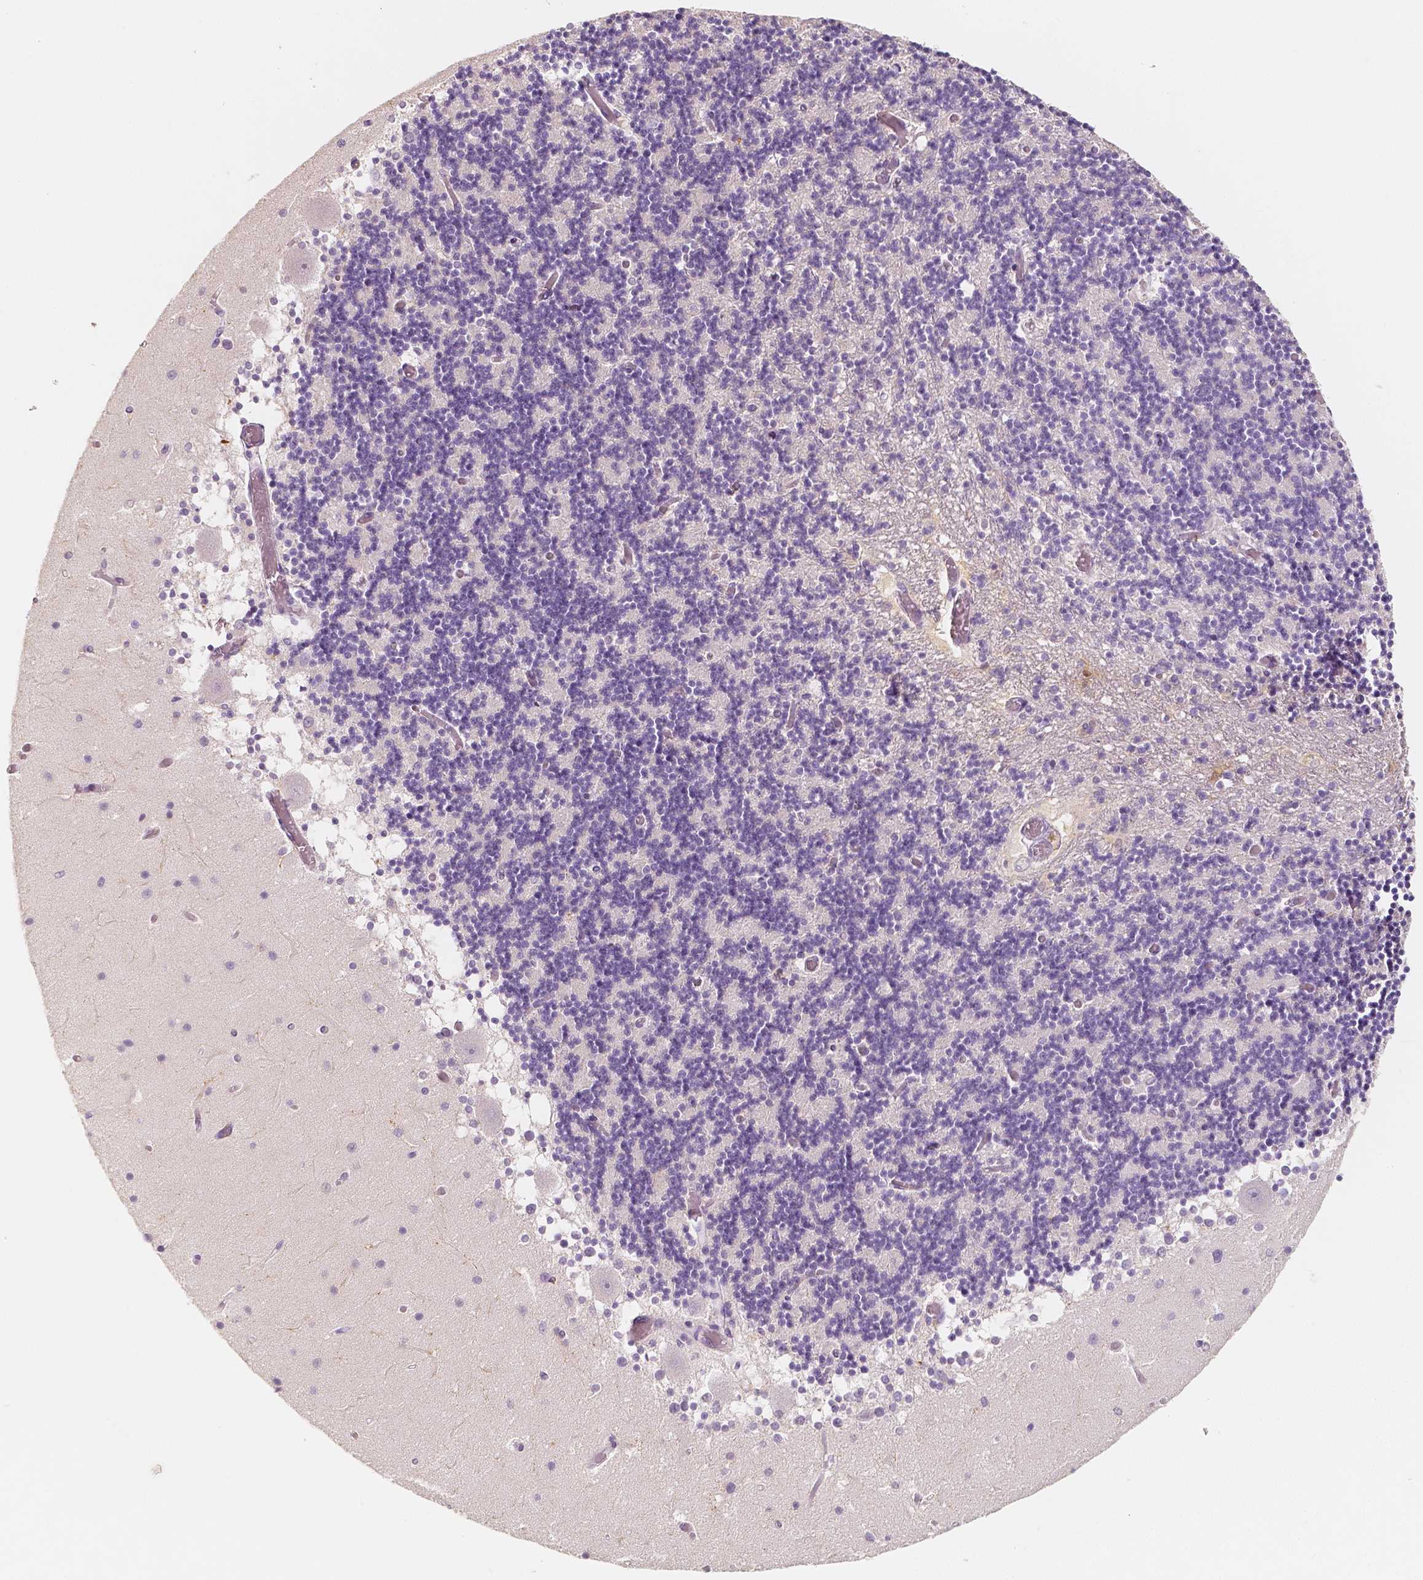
{"staining": {"intensity": "negative", "quantity": "none", "location": "none"}, "tissue": "cerebellum", "cell_type": "Cells in granular layer", "image_type": "normal", "snomed": [{"axis": "morphology", "description": "Normal tissue, NOS"}, {"axis": "topography", "description": "Cerebellum"}], "caption": "Immunohistochemistry of benign human cerebellum displays no staining in cells in granular layer. The staining is performed using DAB brown chromogen with nuclei counter-stained in using hematoxylin.", "gene": "NECAB2", "patient": {"sex": "female", "age": 28}}